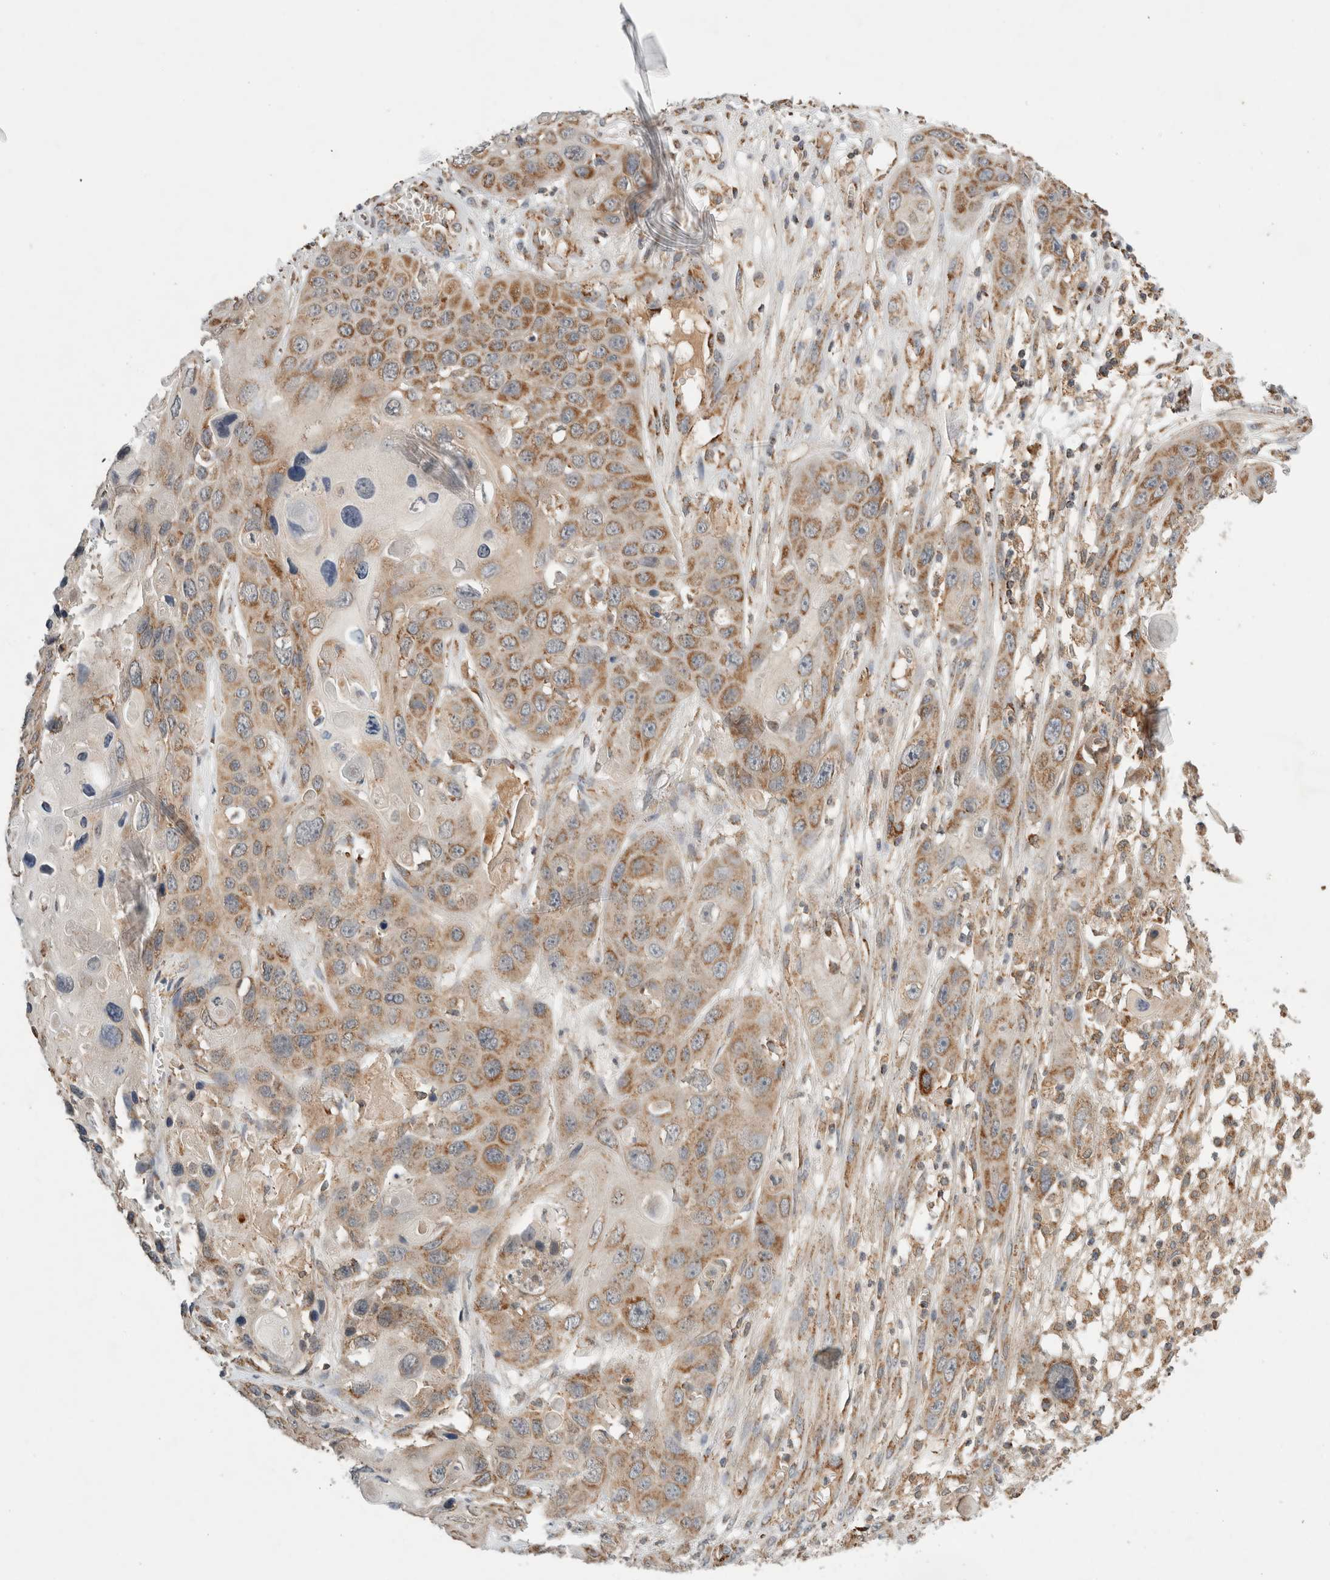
{"staining": {"intensity": "moderate", "quantity": ">75%", "location": "cytoplasmic/membranous"}, "tissue": "skin cancer", "cell_type": "Tumor cells", "image_type": "cancer", "snomed": [{"axis": "morphology", "description": "Squamous cell carcinoma, NOS"}, {"axis": "topography", "description": "Skin"}], "caption": "Skin squamous cell carcinoma tissue exhibits moderate cytoplasmic/membranous expression in about >75% of tumor cells", "gene": "AMPD1", "patient": {"sex": "male", "age": 55}}